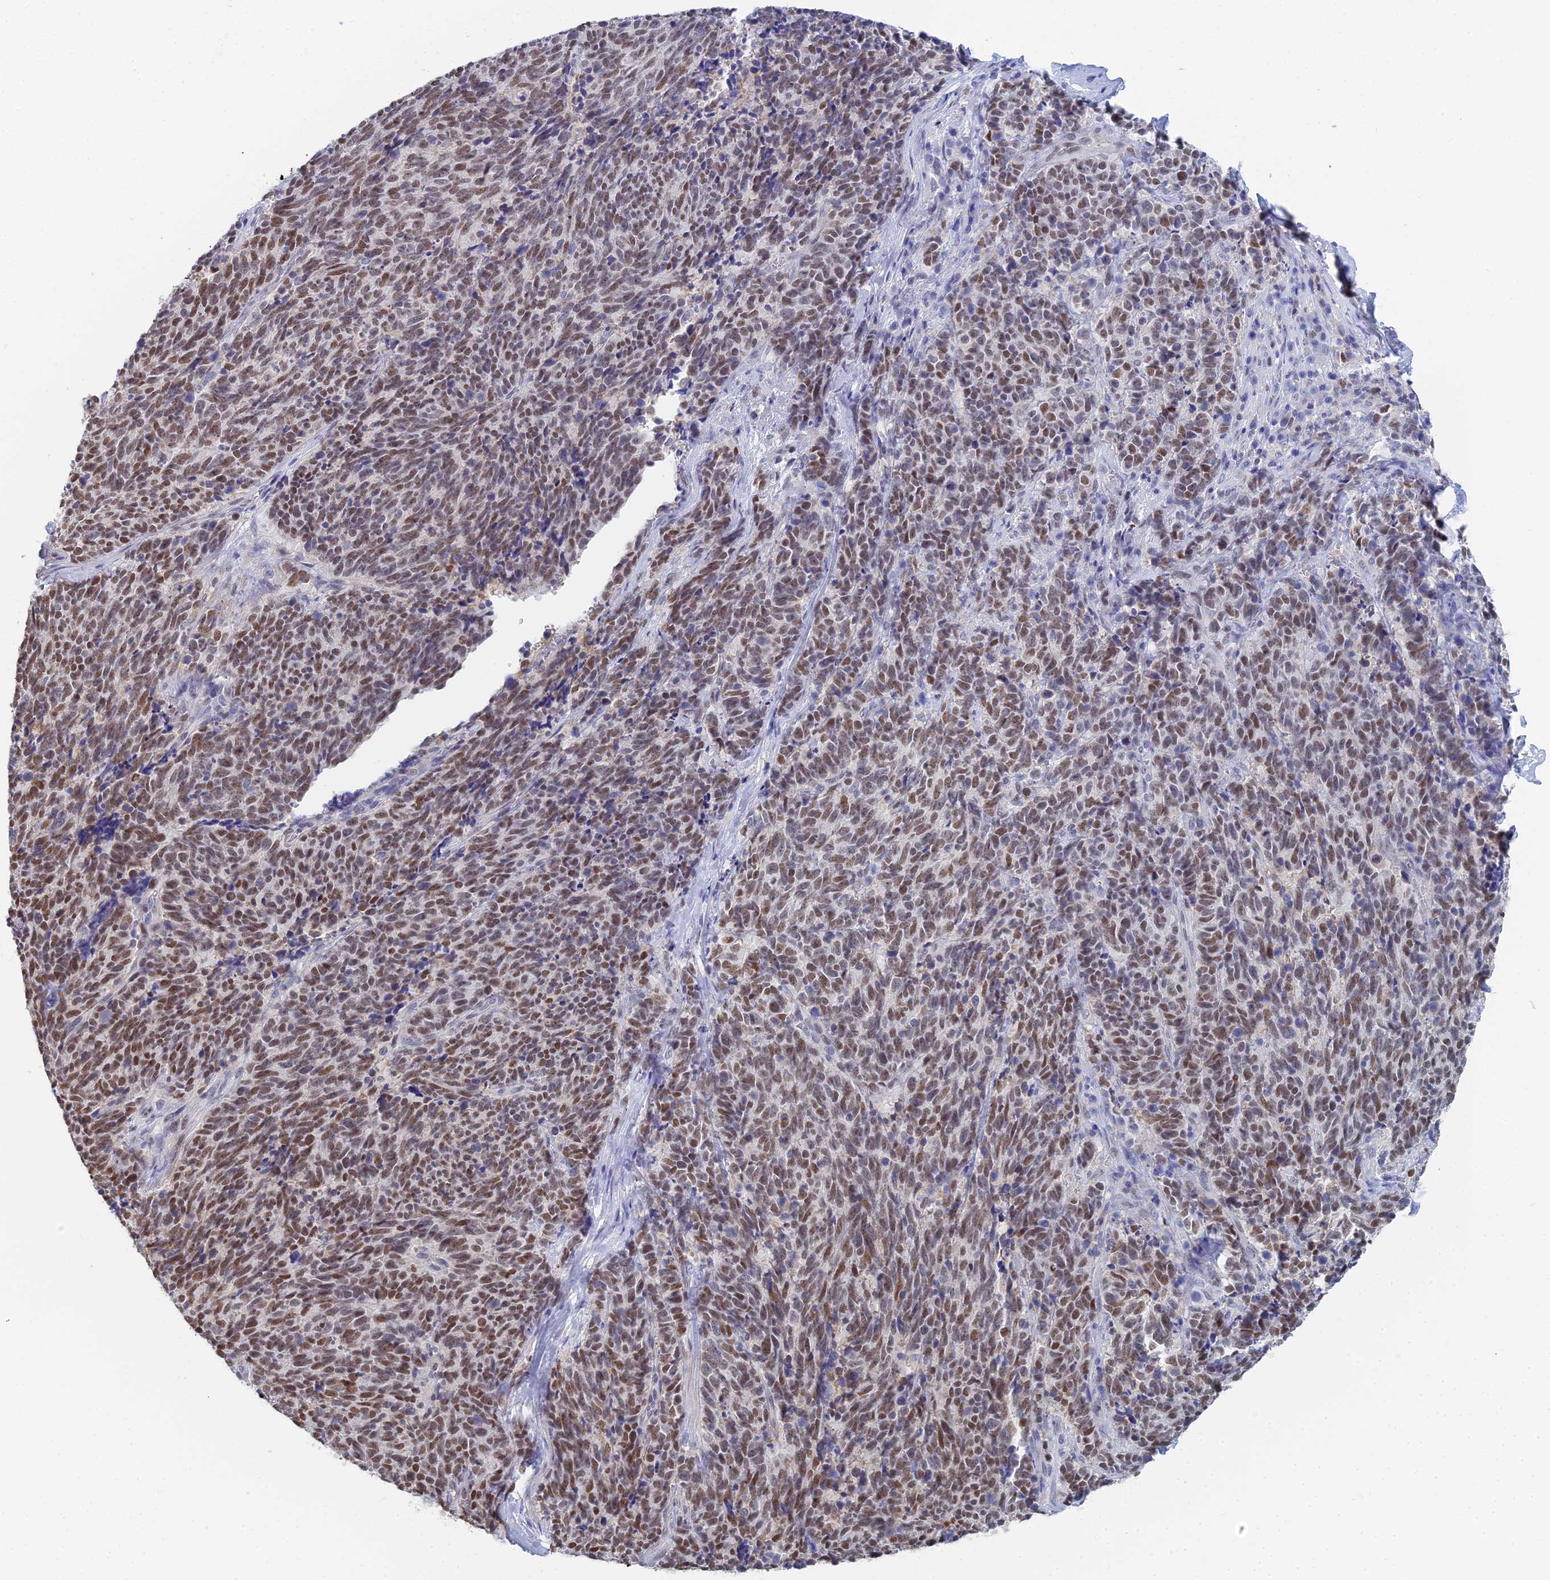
{"staining": {"intensity": "moderate", "quantity": ">75%", "location": "nuclear"}, "tissue": "cervical cancer", "cell_type": "Tumor cells", "image_type": "cancer", "snomed": [{"axis": "morphology", "description": "Squamous cell carcinoma, NOS"}, {"axis": "topography", "description": "Cervix"}], "caption": "Immunohistochemistry (IHC) of human cervical cancer (squamous cell carcinoma) displays medium levels of moderate nuclear staining in approximately >75% of tumor cells.", "gene": "MCM2", "patient": {"sex": "female", "age": 29}}